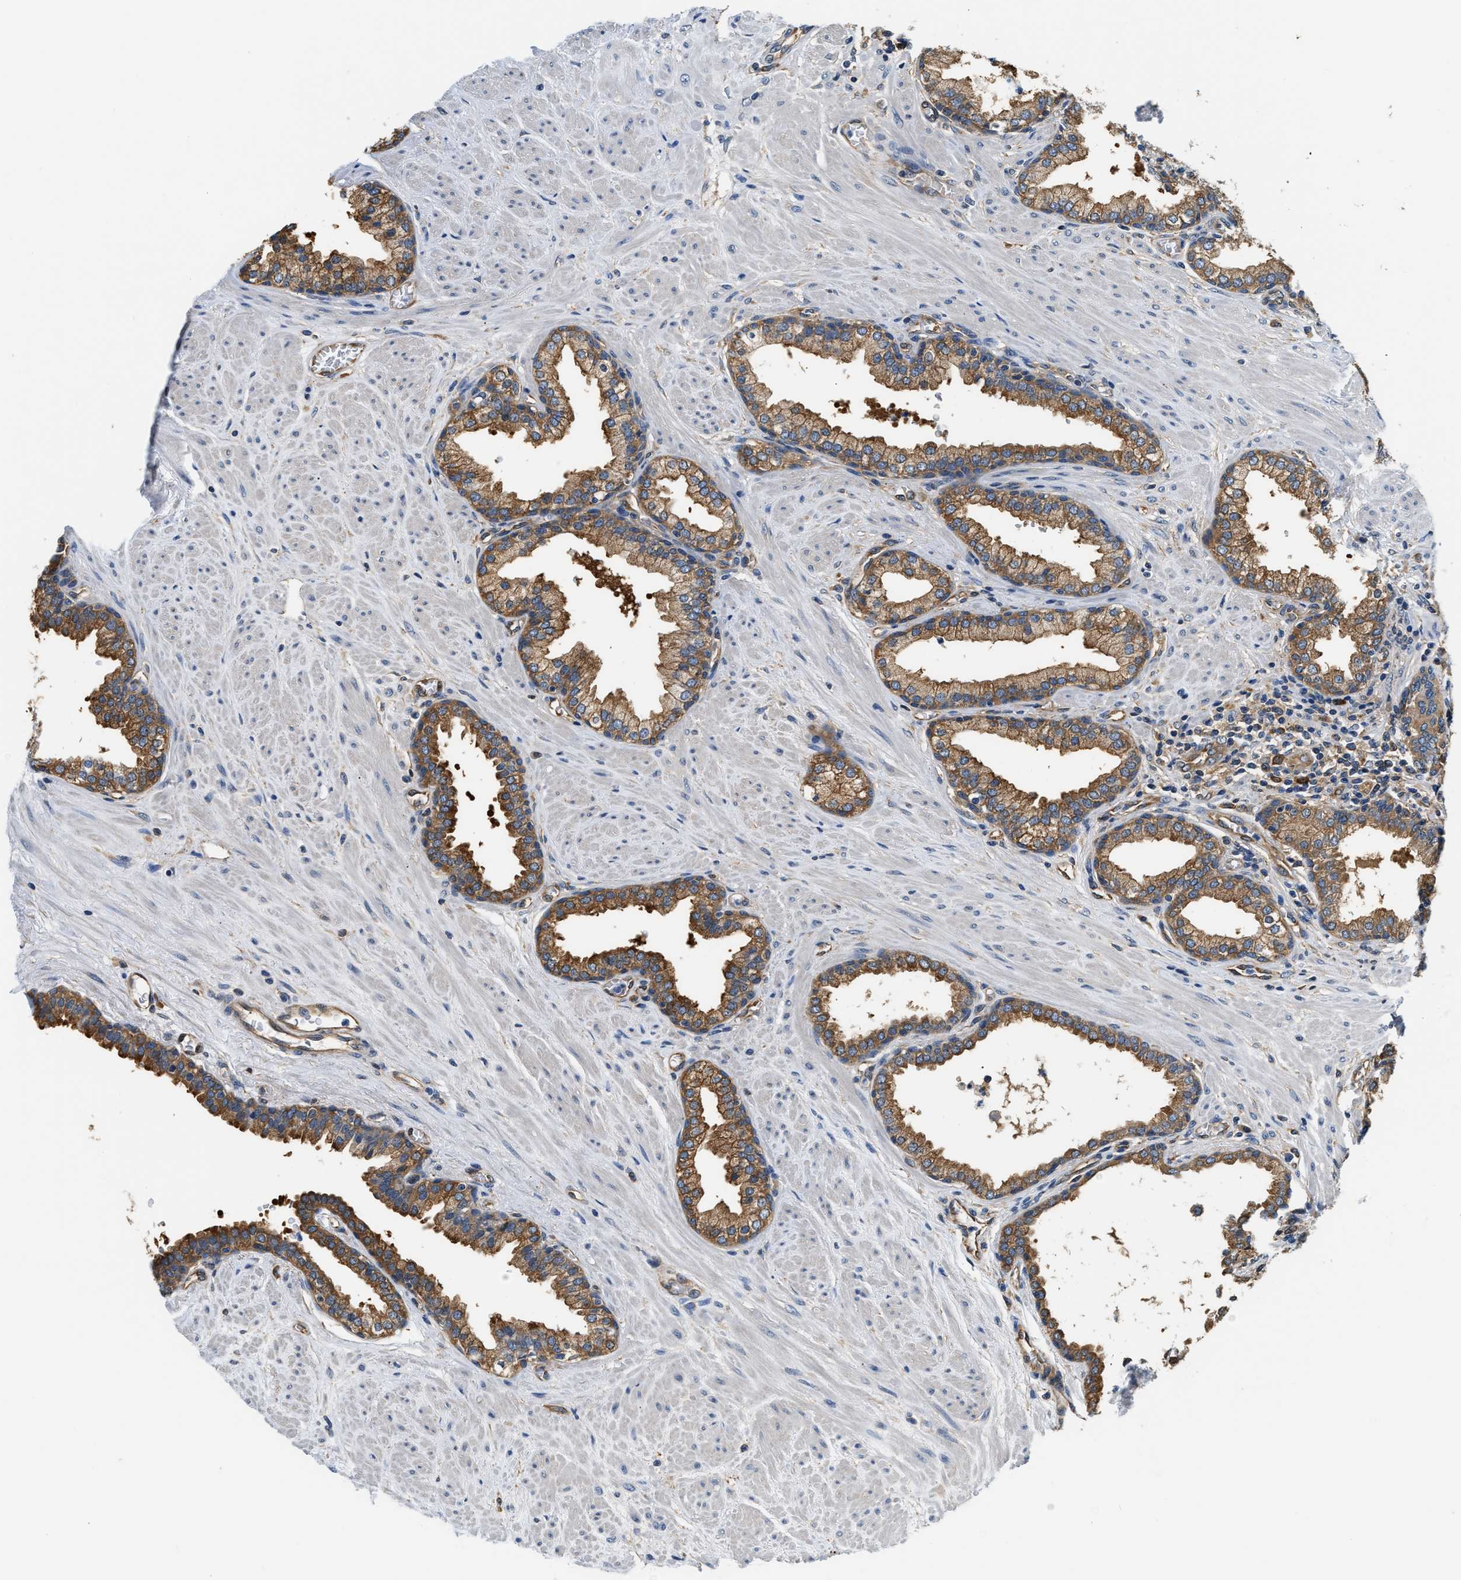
{"staining": {"intensity": "moderate", "quantity": ">75%", "location": "cytoplasmic/membranous"}, "tissue": "prostate", "cell_type": "Glandular cells", "image_type": "normal", "snomed": [{"axis": "morphology", "description": "Normal tissue, NOS"}, {"axis": "topography", "description": "Prostate"}], "caption": "DAB (3,3'-diaminobenzidine) immunohistochemical staining of unremarkable prostate reveals moderate cytoplasmic/membranous protein positivity in approximately >75% of glandular cells.", "gene": "PPP2R1B", "patient": {"sex": "male", "age": 51}}